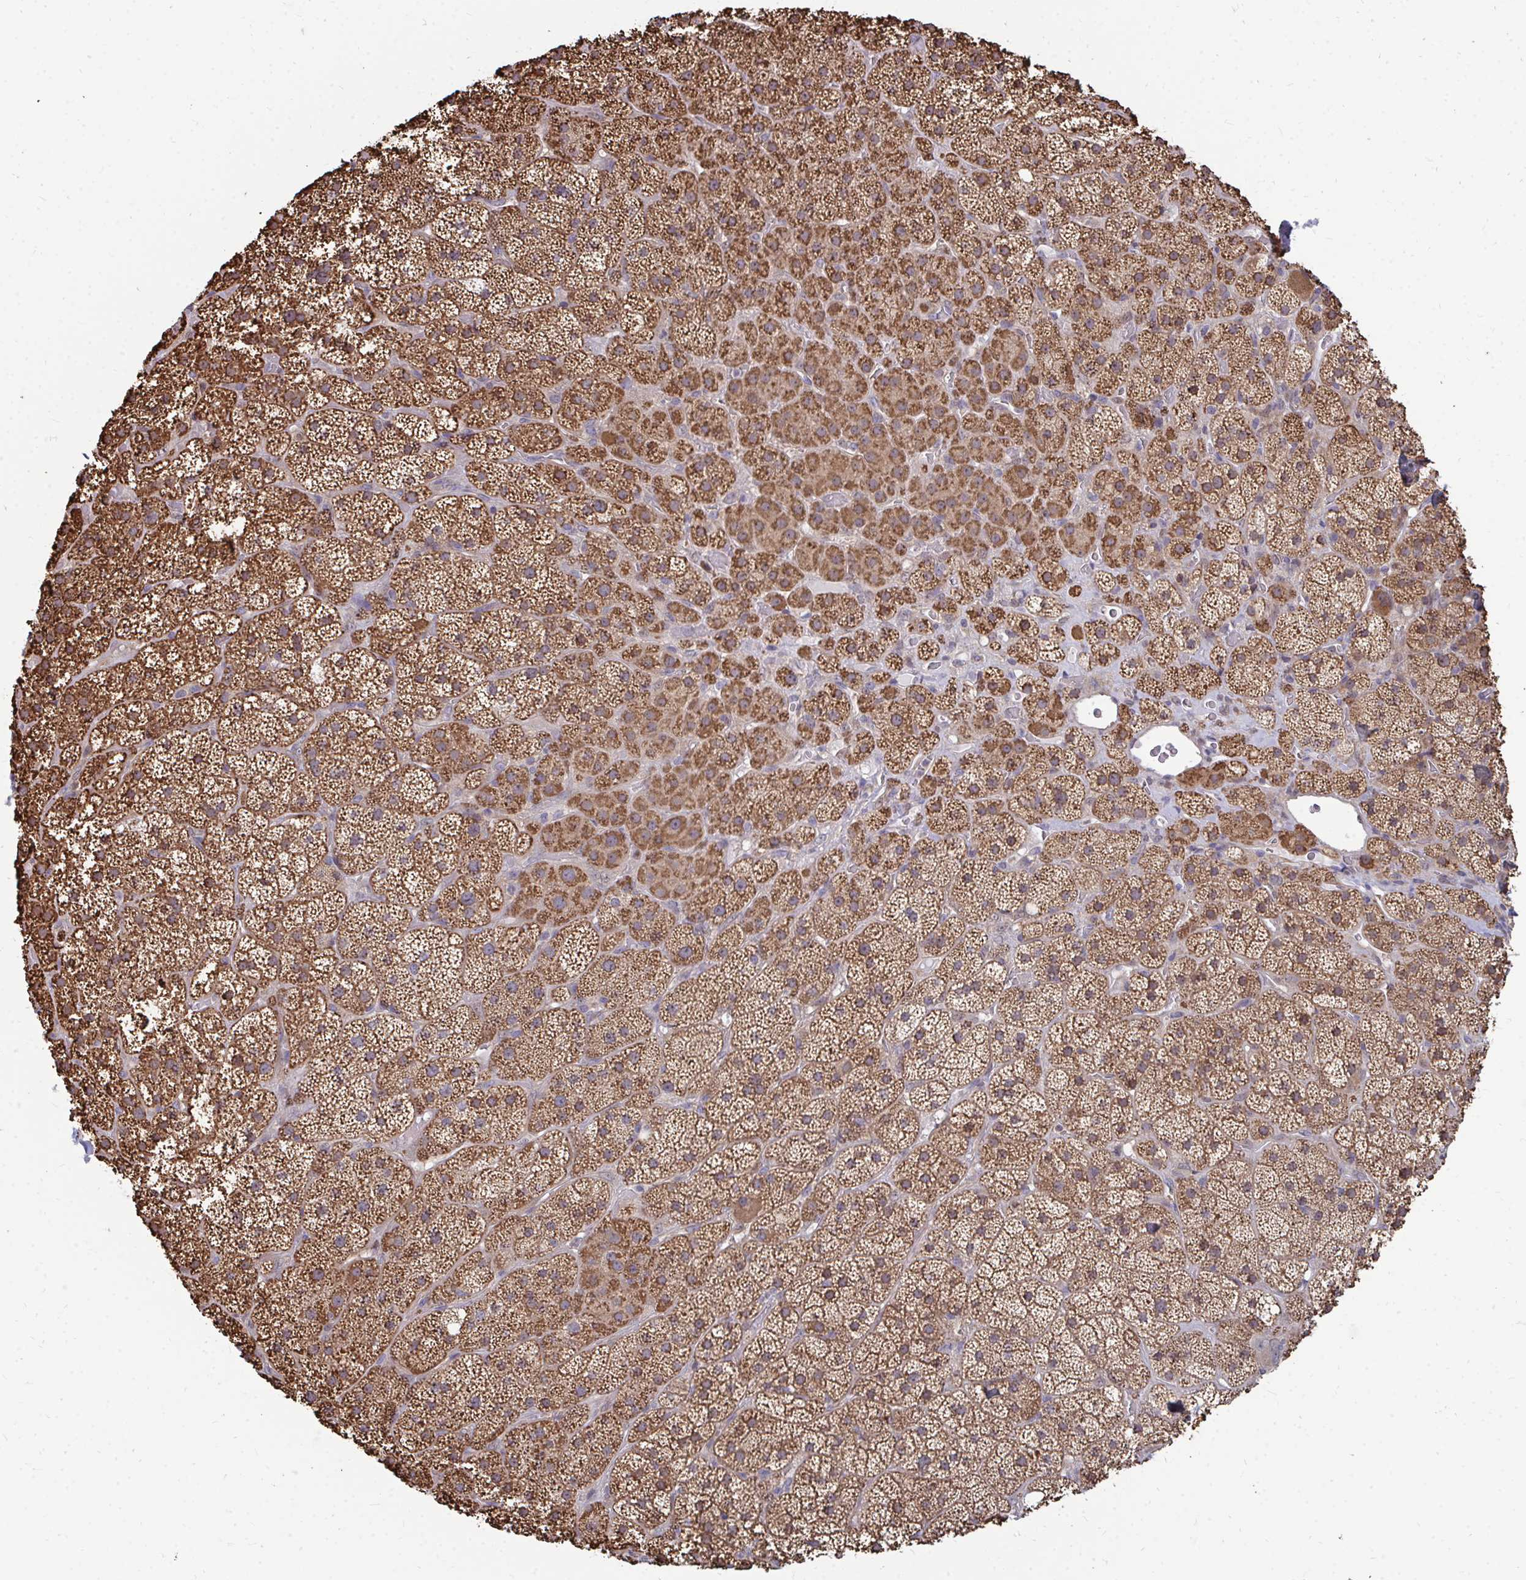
{"staining": {"intensity": "strong", "quantity": ">75%", "location": "cytoplasmic/membranous"}, "tissue": "adrenal gland", "cell_type": "Glandular cells", "image_type": "normal", "snomed": [{"axis": "morphology", "description": "Normal tissue, NOS"}, {"axis": "topography", "description": "Adrenal gland"}], "caption": "Immunohistochemistry staining of normal adrenal gland, which shows high levels of strong cytoplasmic/membranous expression in about >75% of glandular cells indicating strong cytoplasmic/membranous protein staining. The staining was performed using DAB (brown) for protein detection and nuclei were counterstained in hematoxylin (blue).", "gene": "DNAJA2", "patient": {"sex": "male", "age": 57}}